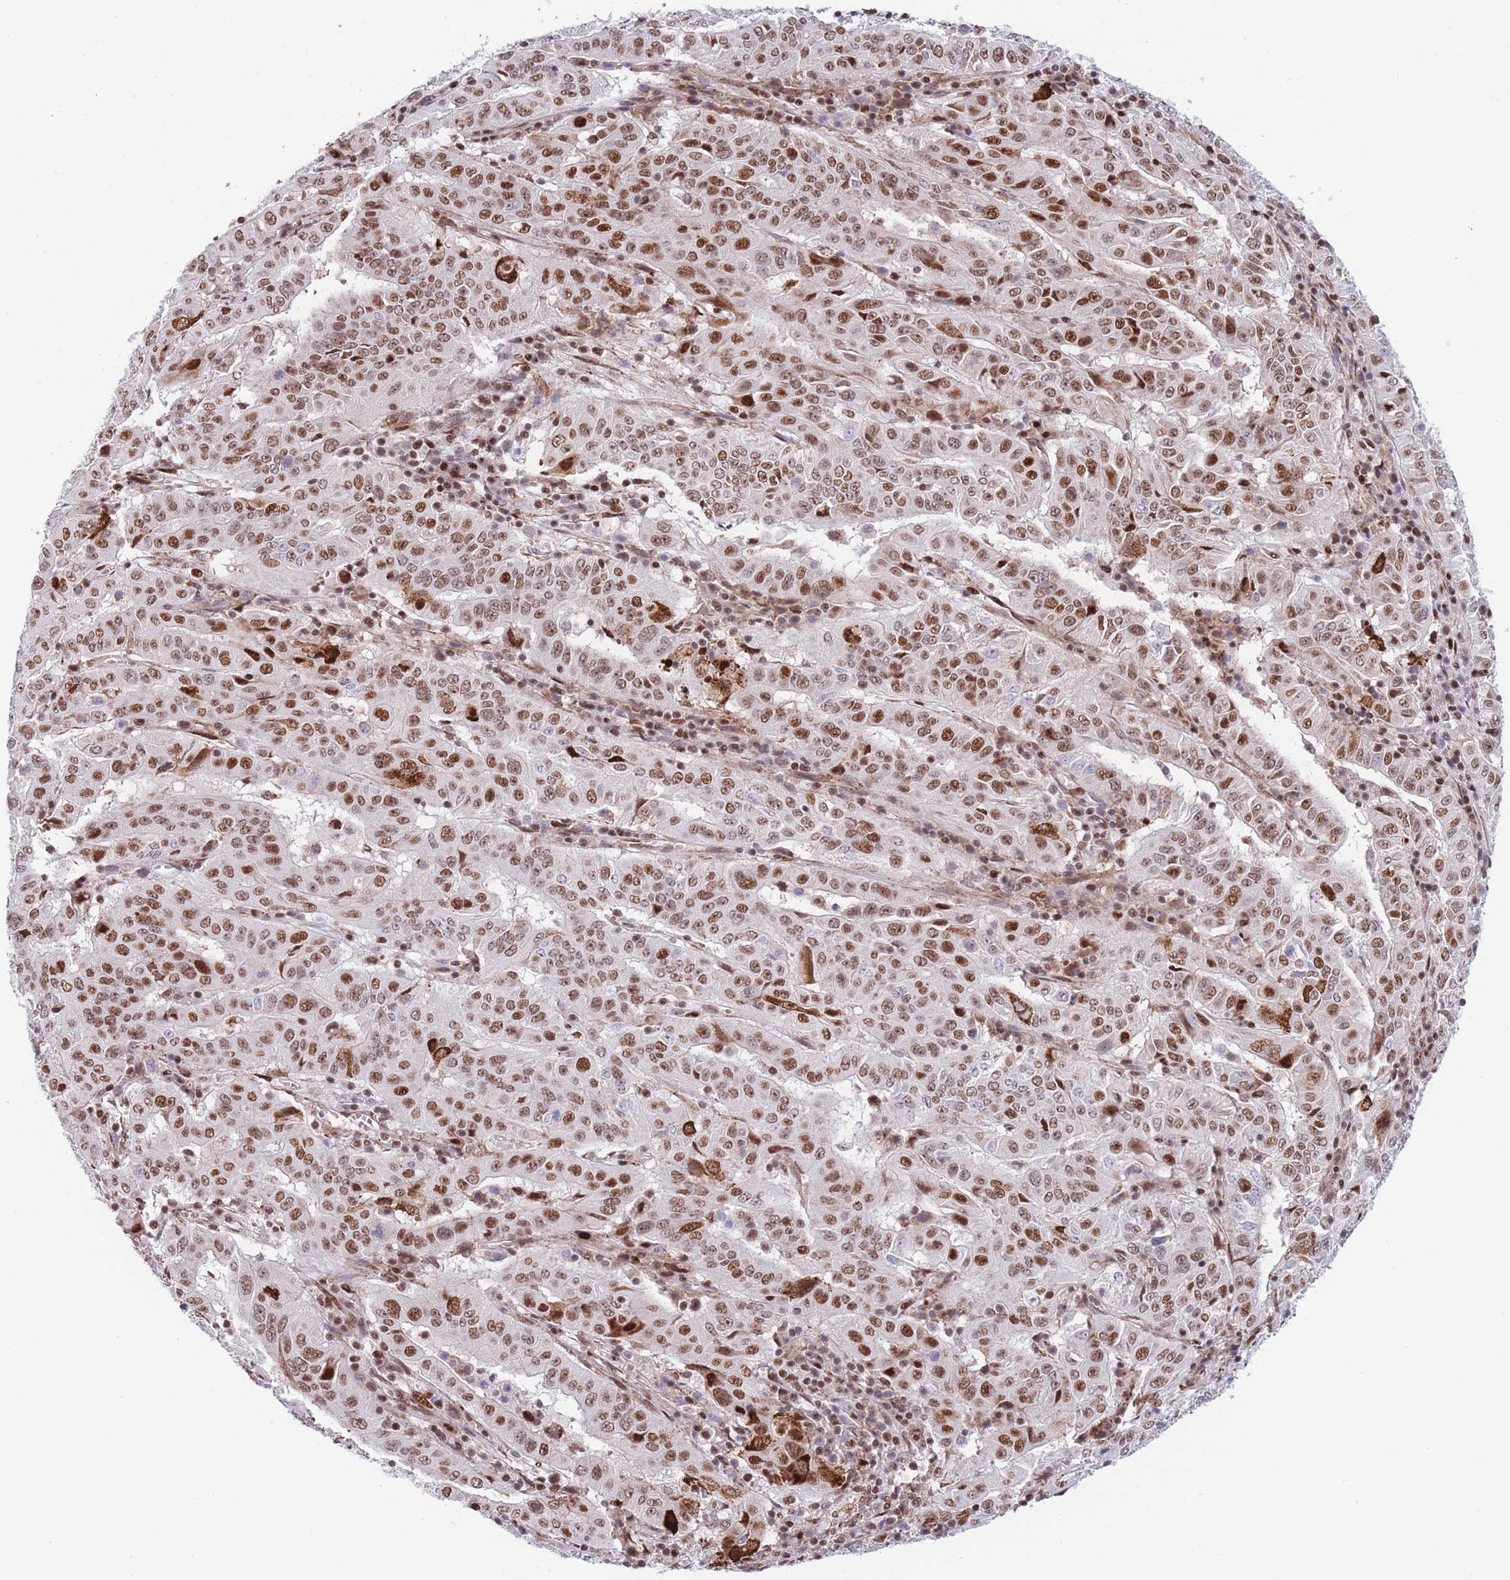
{"staining": {"intensity": "moderate", "quantity": ">75%", "location": "nuclear"}, "tissue": "pancreatic cancer", "cell_type": "Tumor cells", "image_type": "cancer", "snomed": [{"axis": "morphology", "description": "Adenocarcinoma, NOS"}, {"axis": "topography", "description": "Pancreas"}], "caption": "Moderate nuclear protein expression is present in approximately >75% of tumor cells in pancreatic cancer.", "gene": "DNAJC3", "patient": {"sex": "male", "age": 63}}